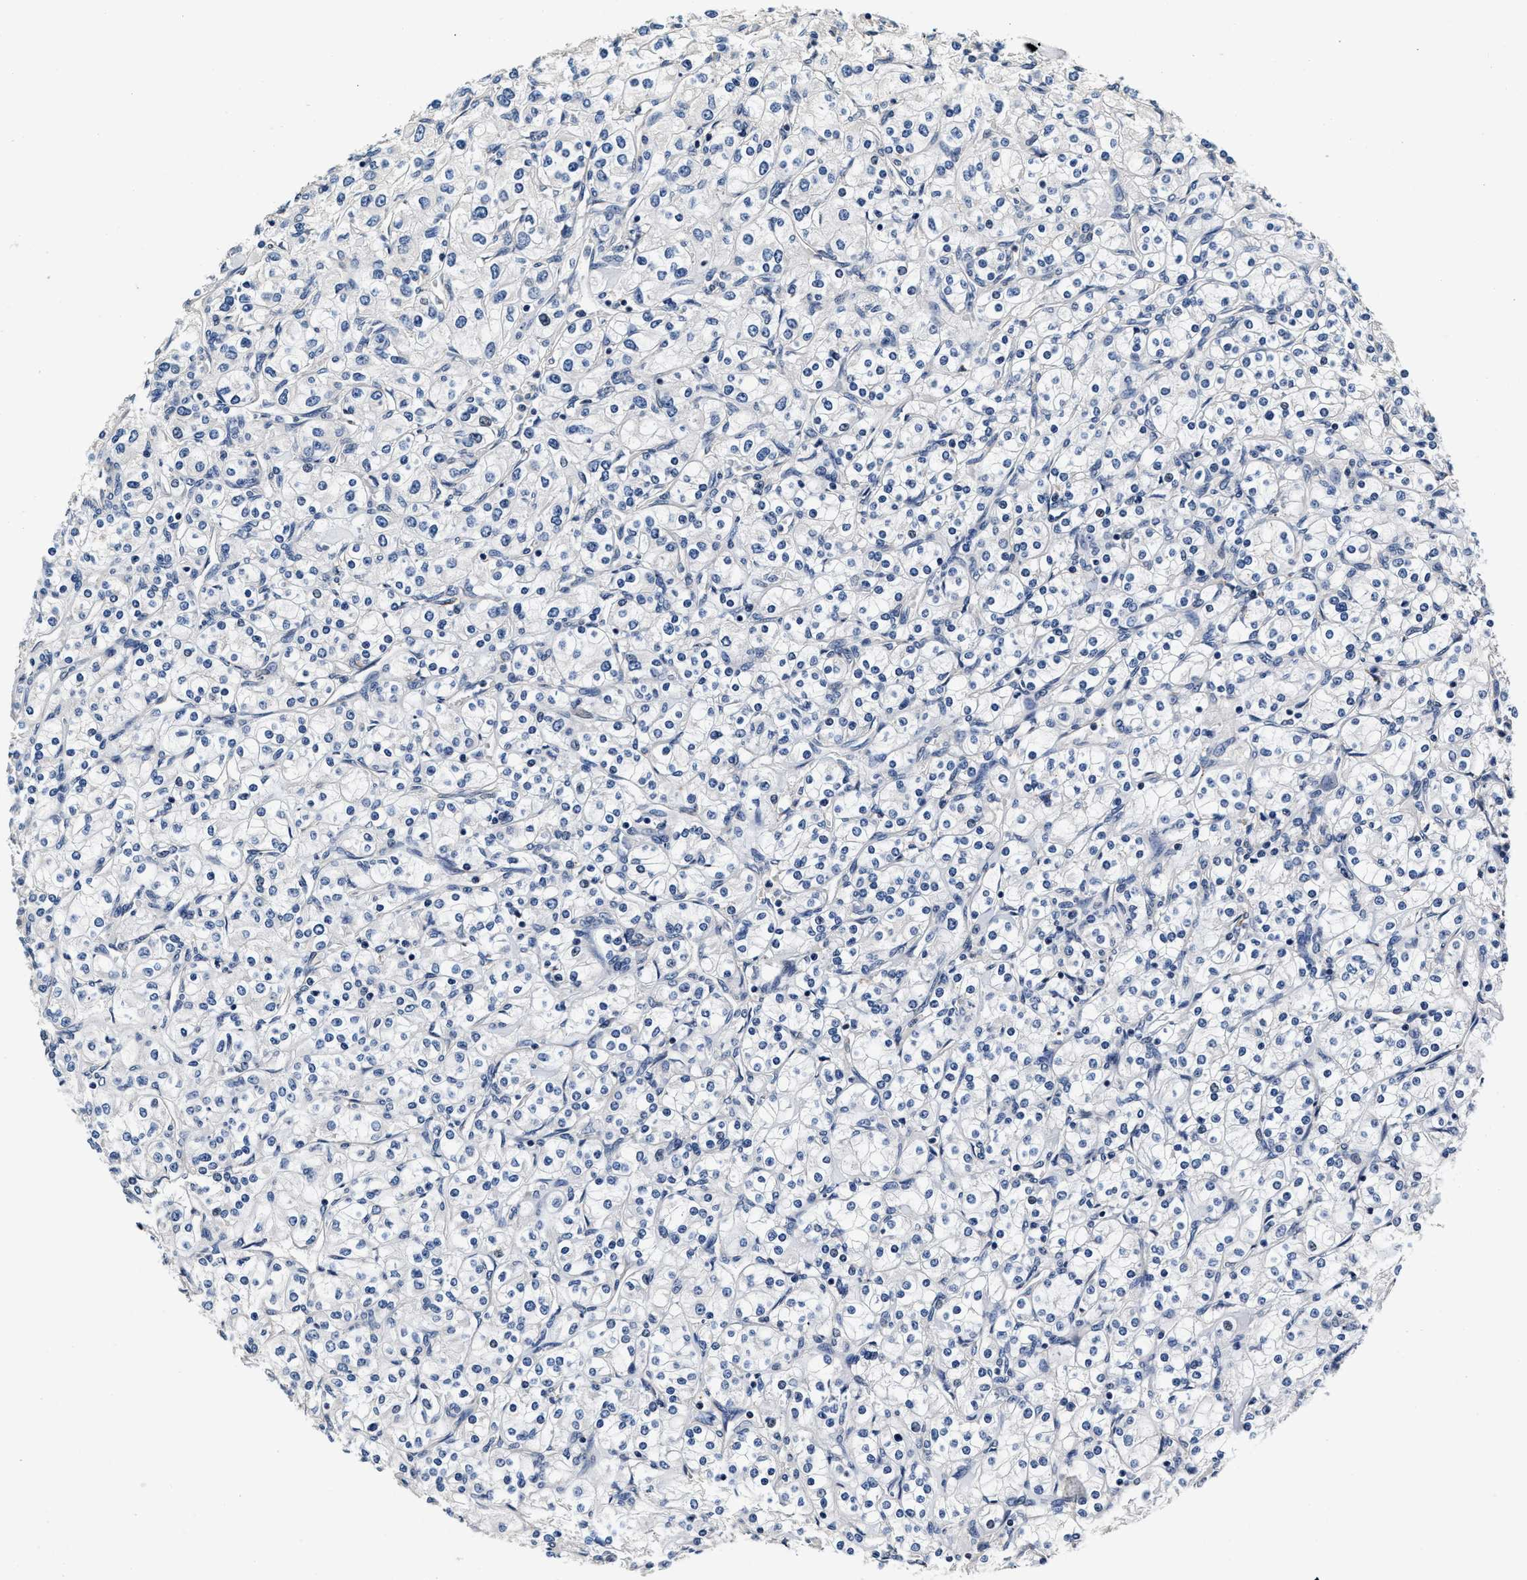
{"staining": {"intensity": "negative", "quantity": "none", "location": "none"}, "tissue": "renal cancer", "cell_type": "Tumor cells", "image_type": "cancer", "snomed": [{"axis": "morphology", "description": "Adenocarcinoma, NOS"}, {"axis": "topography", "description": "Kidney"}], "caption": "This is an immunohistochemistry image of human adenocarcinoma (renal). There is no positivity in tumor cells.", "gene": "ABCG8", "patient": {"sex": "male", "age": 77}}